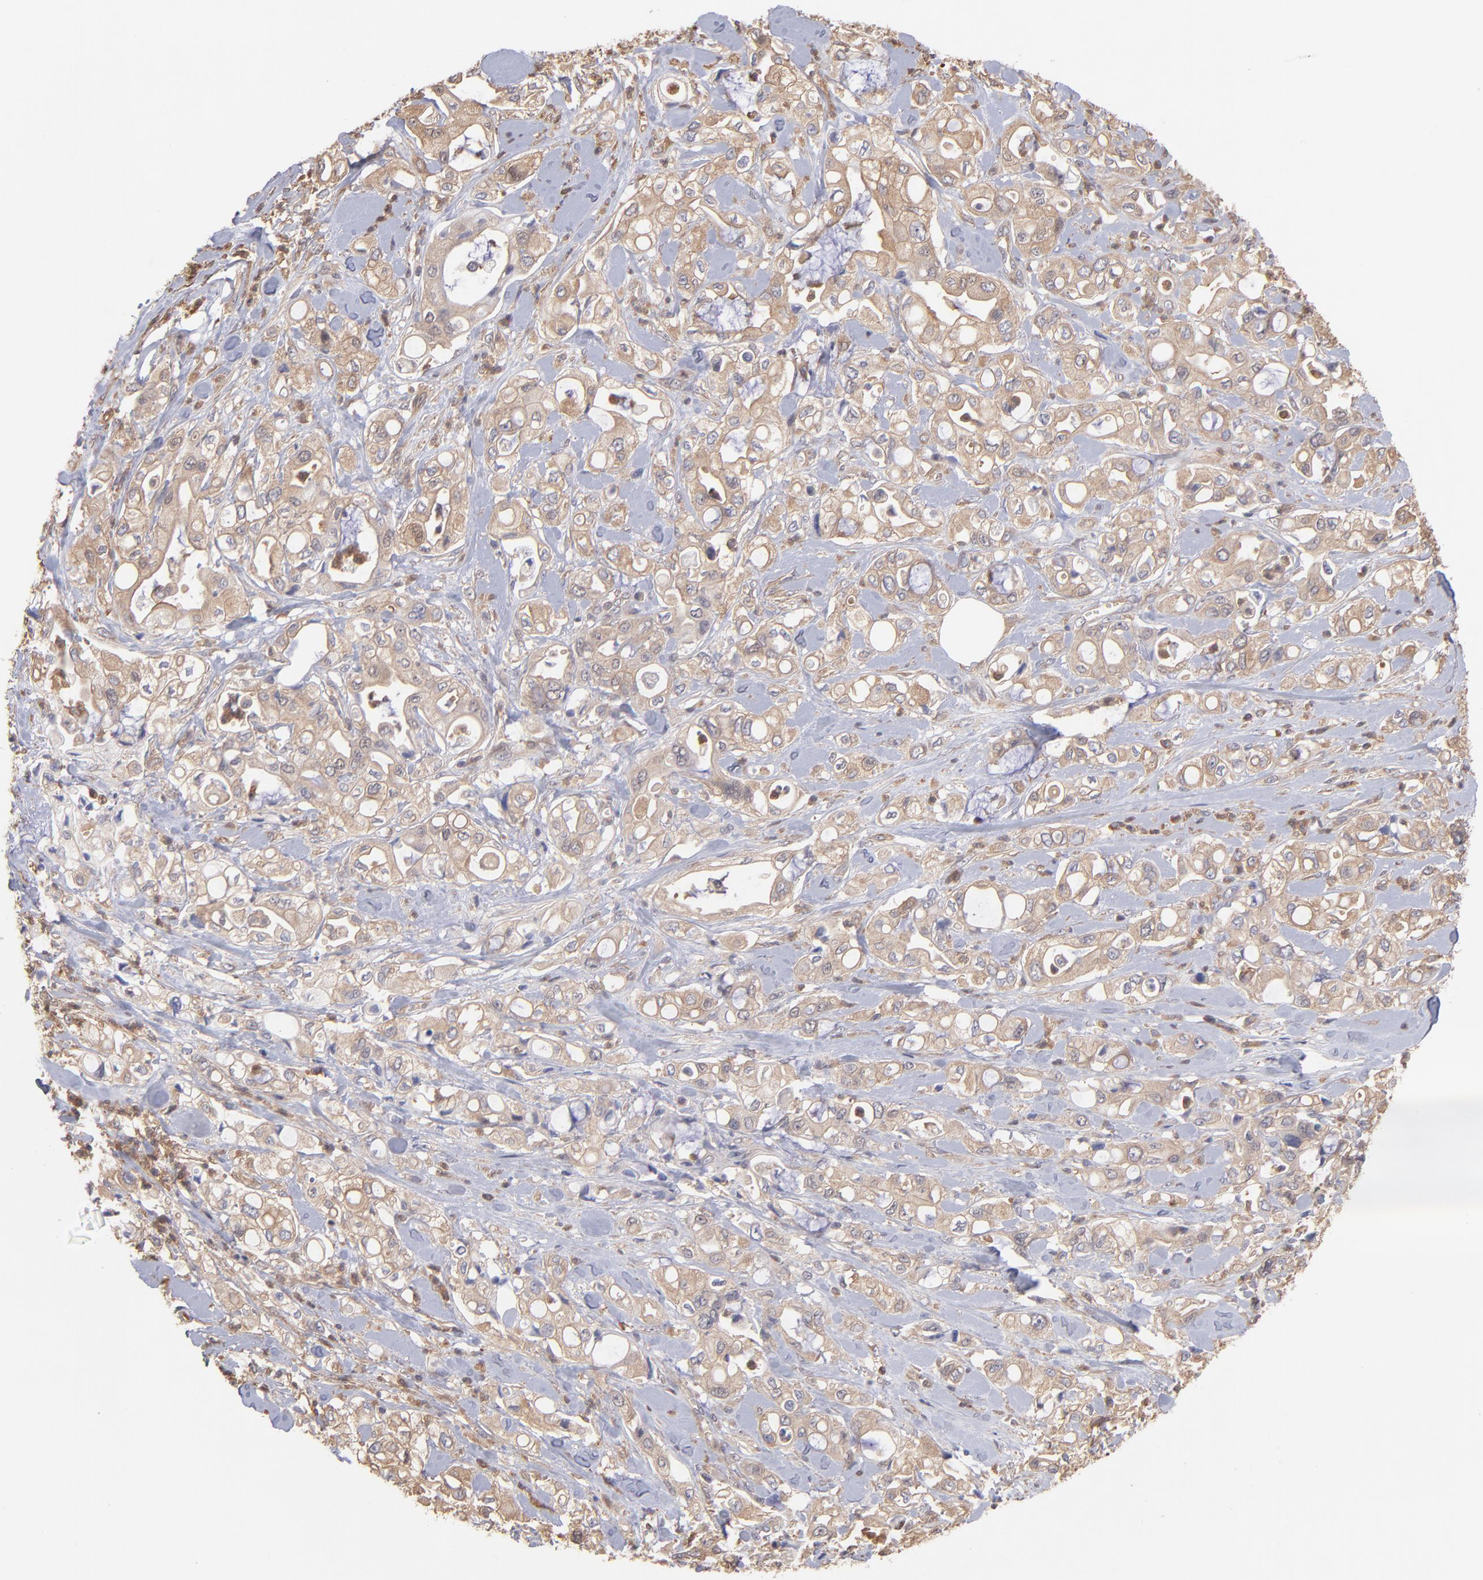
{"staining": {"intensity": "moderate", "quantity": ">75%", "location": "cytoplasmic/membranous"}, "tissue": "pancreatic cancer", "cell_type": "Tumor cells", "image_type": "cancer", "snomed": [{"axis": "morphology", "description": "Adenocarcinoma, NOS"}, {"axis": "topography", "description": "Pancreas"}], "caption": "Protein expression analysis of adenocarcinoma (pancreatic) demonstrates moderate cytoplasmic/membranous expression in about >75% of tumor cells.", "gene": "MAP2K2", "patient": {"sex": "male", "age": 70}}